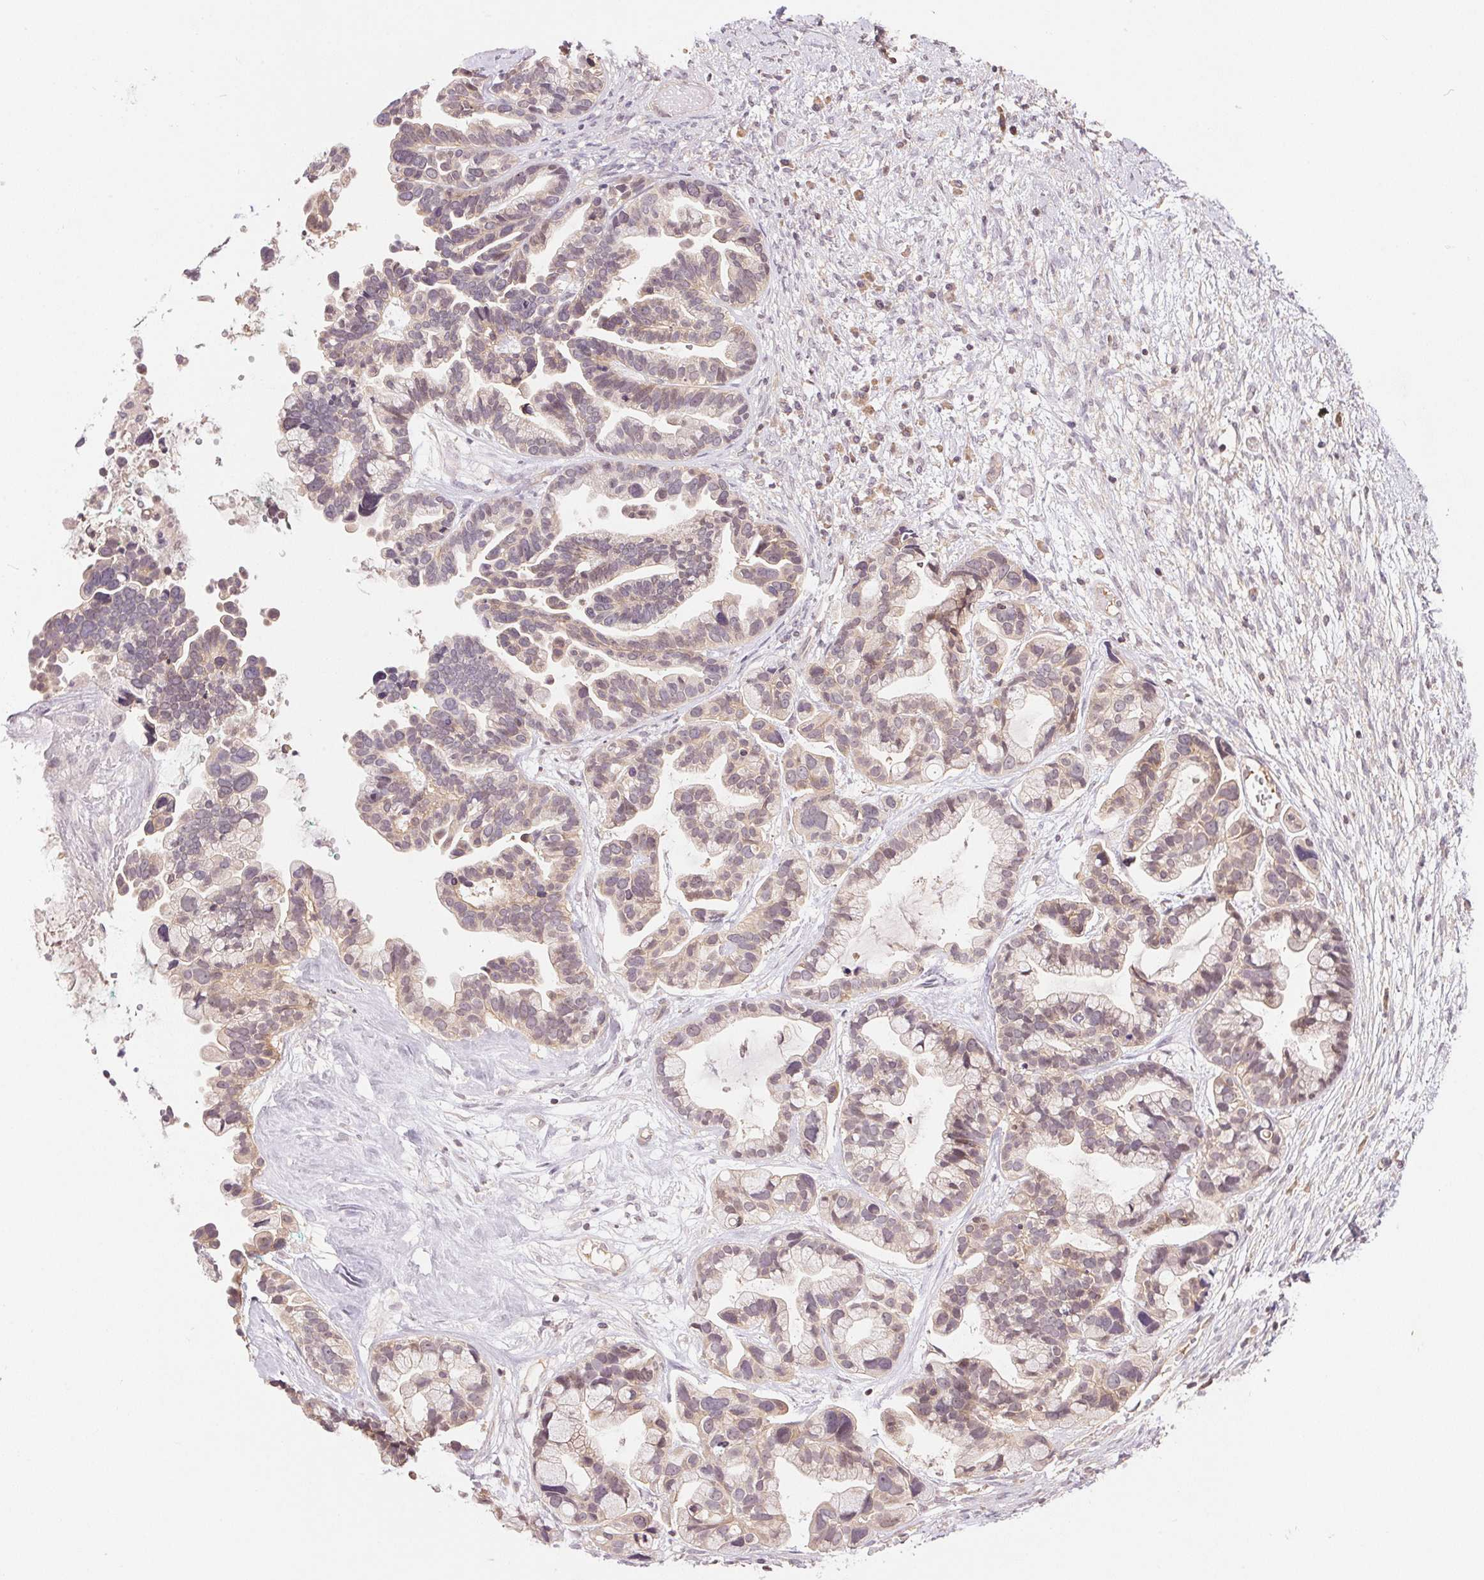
{"staining": {"intensity": "weak", "quantity": "25%-75%", "location": "cytoplasmic/membranous"}, "tissue": "ovarian cancer", "cell_type": "Tumor cells", "image_type": "cancer", "snomed": [{"axis": "morphology", "description": "Cystadenocarcinoma, serous, NOS"}, {"axis": "topography", "description": "Ovary"}], "caption": "Weak cytoplasmic/membranous positivity is appreciated in approximately 25%-75% of tumor cells in ovarian serous cystadenocarcinoma. The staining was performed using DAB (3,3'-diaminobenzidine), with brown indicating positive protein expression. Nuclei are stained blue with hematoxylin.", "gene": "BNIP5", "patient": {"sex": "female", "age": 56}}